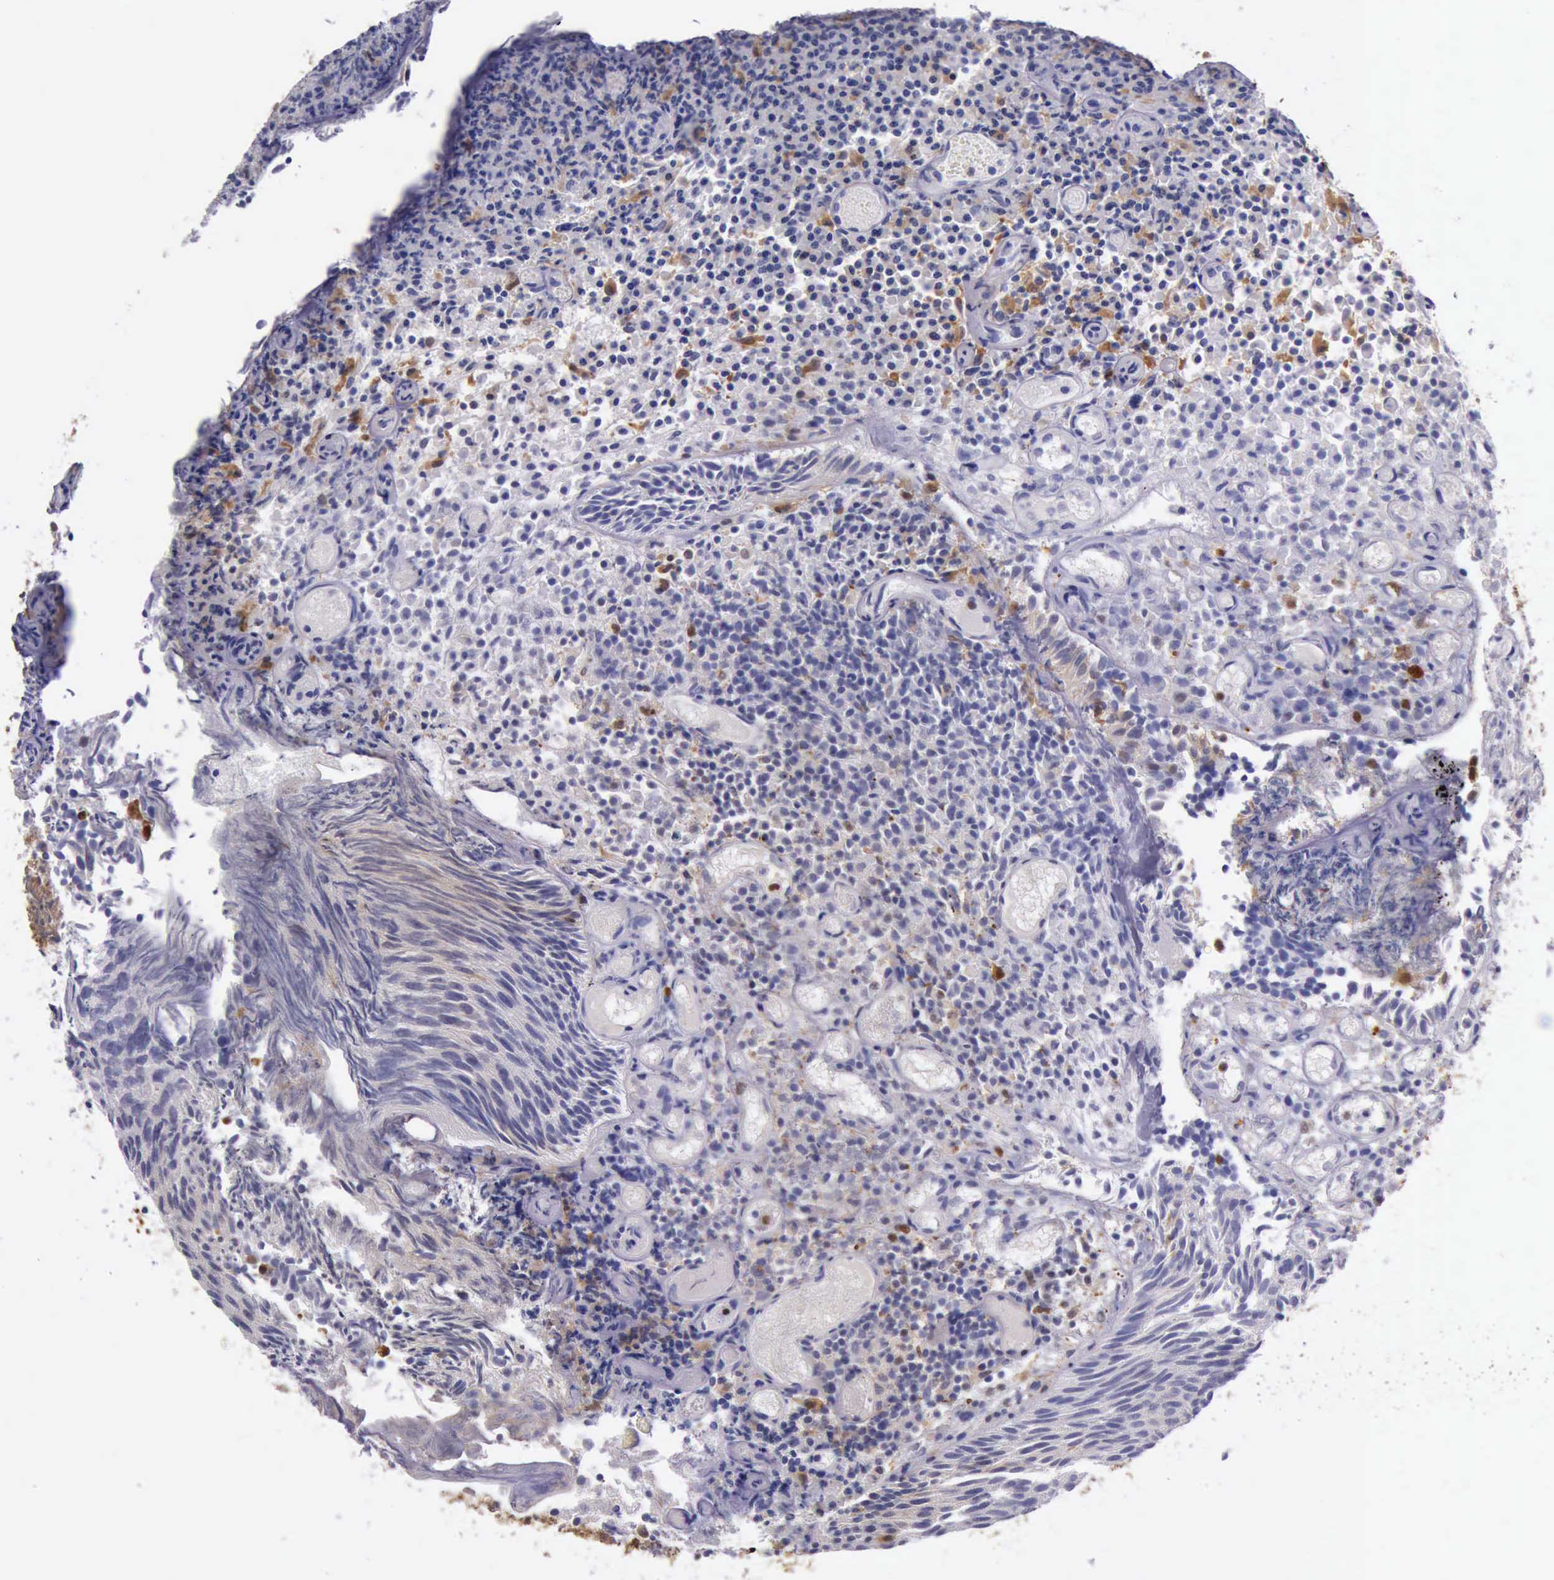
{"staining": {"intensity": "weak", "quantity": "<25%", "location": "cytoplasmic/membranous,nuclear"}, "tissue": "urothelial cancer", "cell_type": "Tumor cells", "image_type": "cancer", "snomed": [{"axis": "morphology", "description": "Urothelial carcinoma, Low grade"}, {"axis": "topography", "description": "Urinary bladder"}], "caption": "Image shows no protein staining in tumor cells of urothelial carcinoma (low-grade) tissue. The staining is performed using DAB brown chromogen with nuclei counter-stained in using hematoxylin.", "gene": "TYMP", "patient": {"sex": "male", "age": 85}}